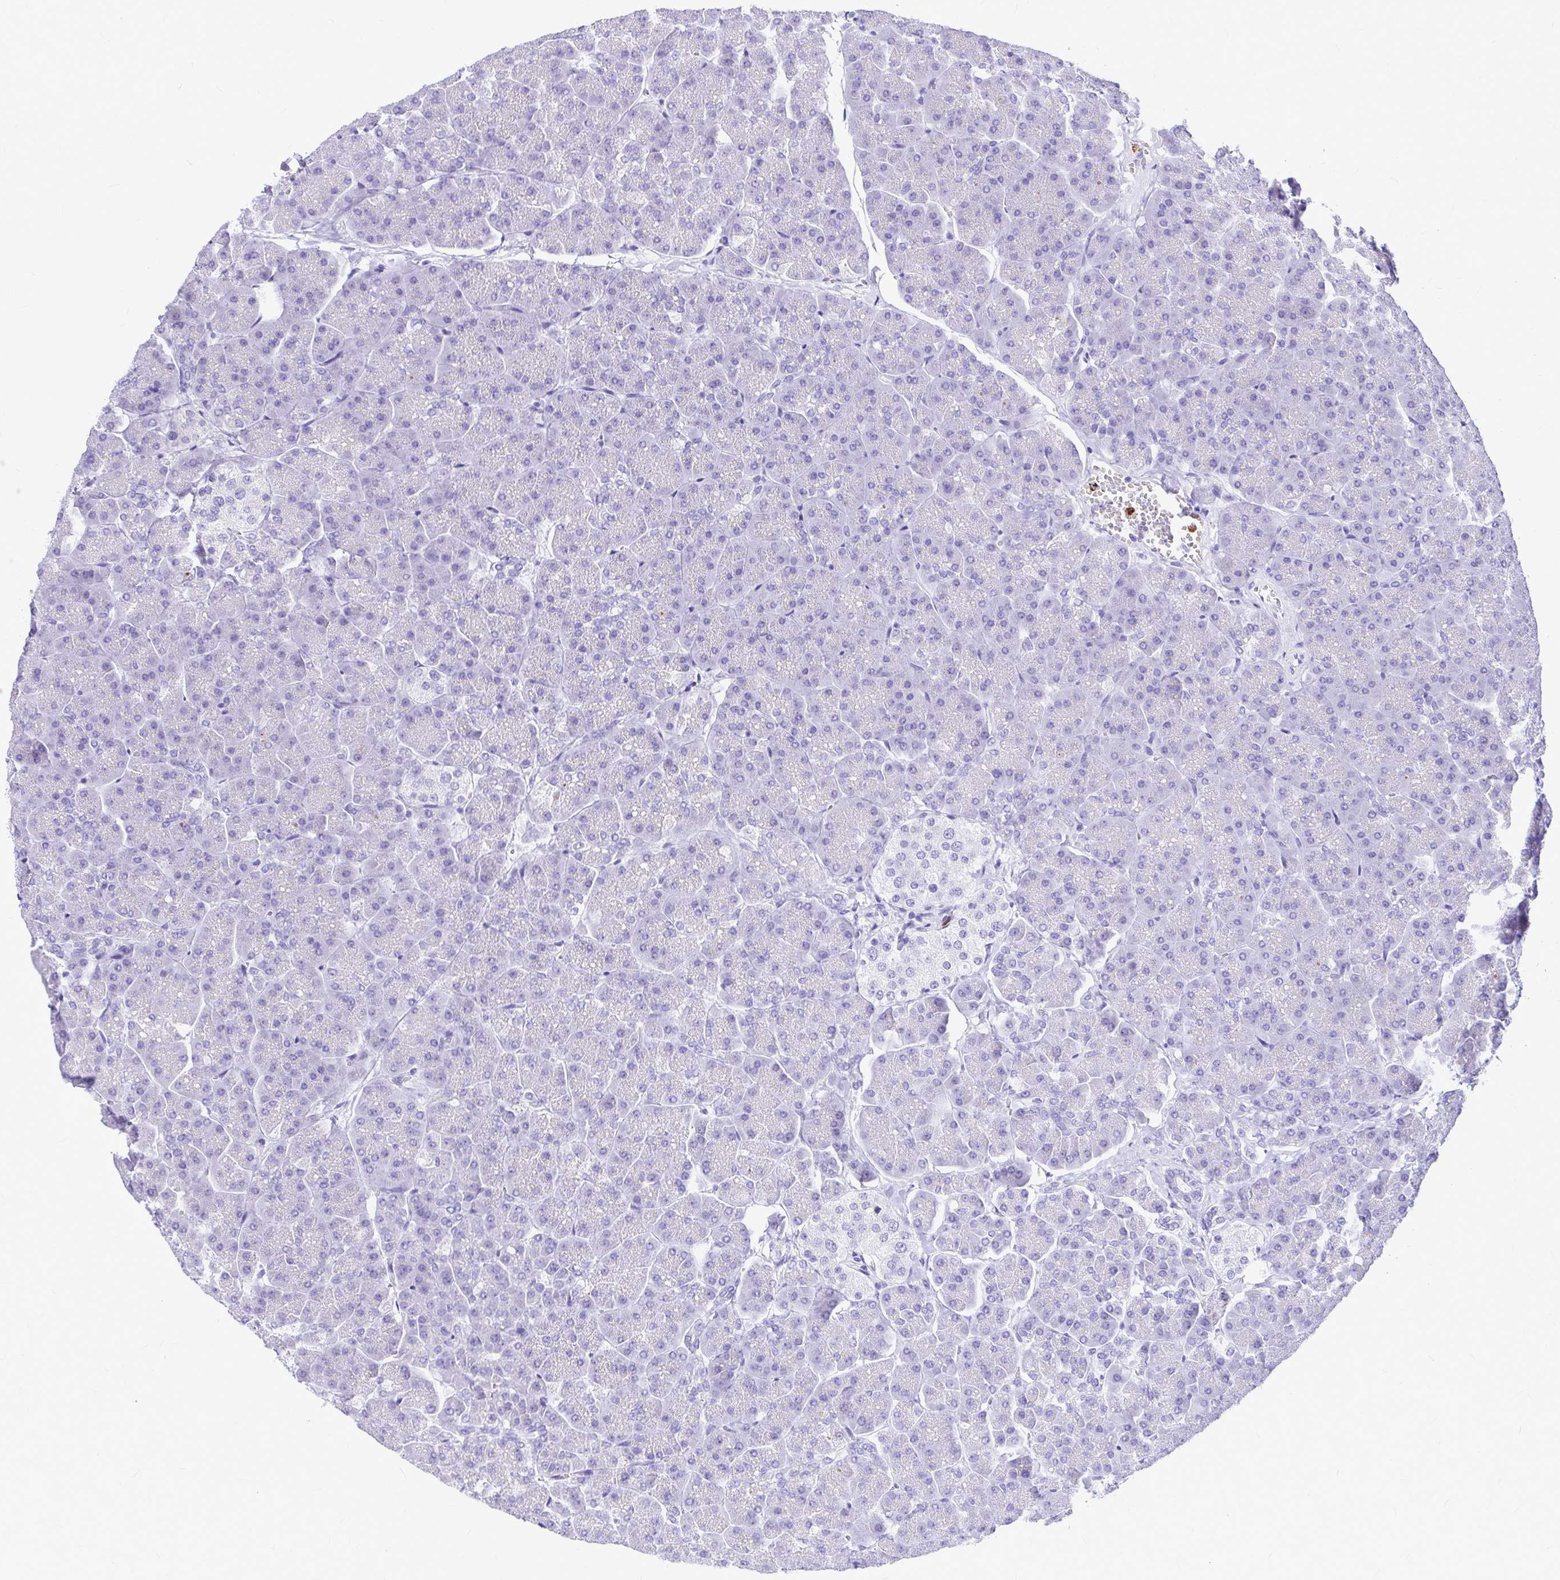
{"staining": {"intensity": "negative", "quantity": "none", "location": "none"}, "tissue": "pancreas", "cell_type": "Exocrine glandular cells", "image_type": "normal", "snomed": [{"axis": "morphology", "description": "Normal tissue, NOS"}, {"axis": "topography", "description": "Pancreas"}, {"axis": "topography", "description": "Peripheral nerve tissue"}], "caption": "Image shows no significant protein expression in exocrine glandular cells of benign pancreas.", "gene": "CLEC1B", "patient": {"sex": "male", "age": 54}}